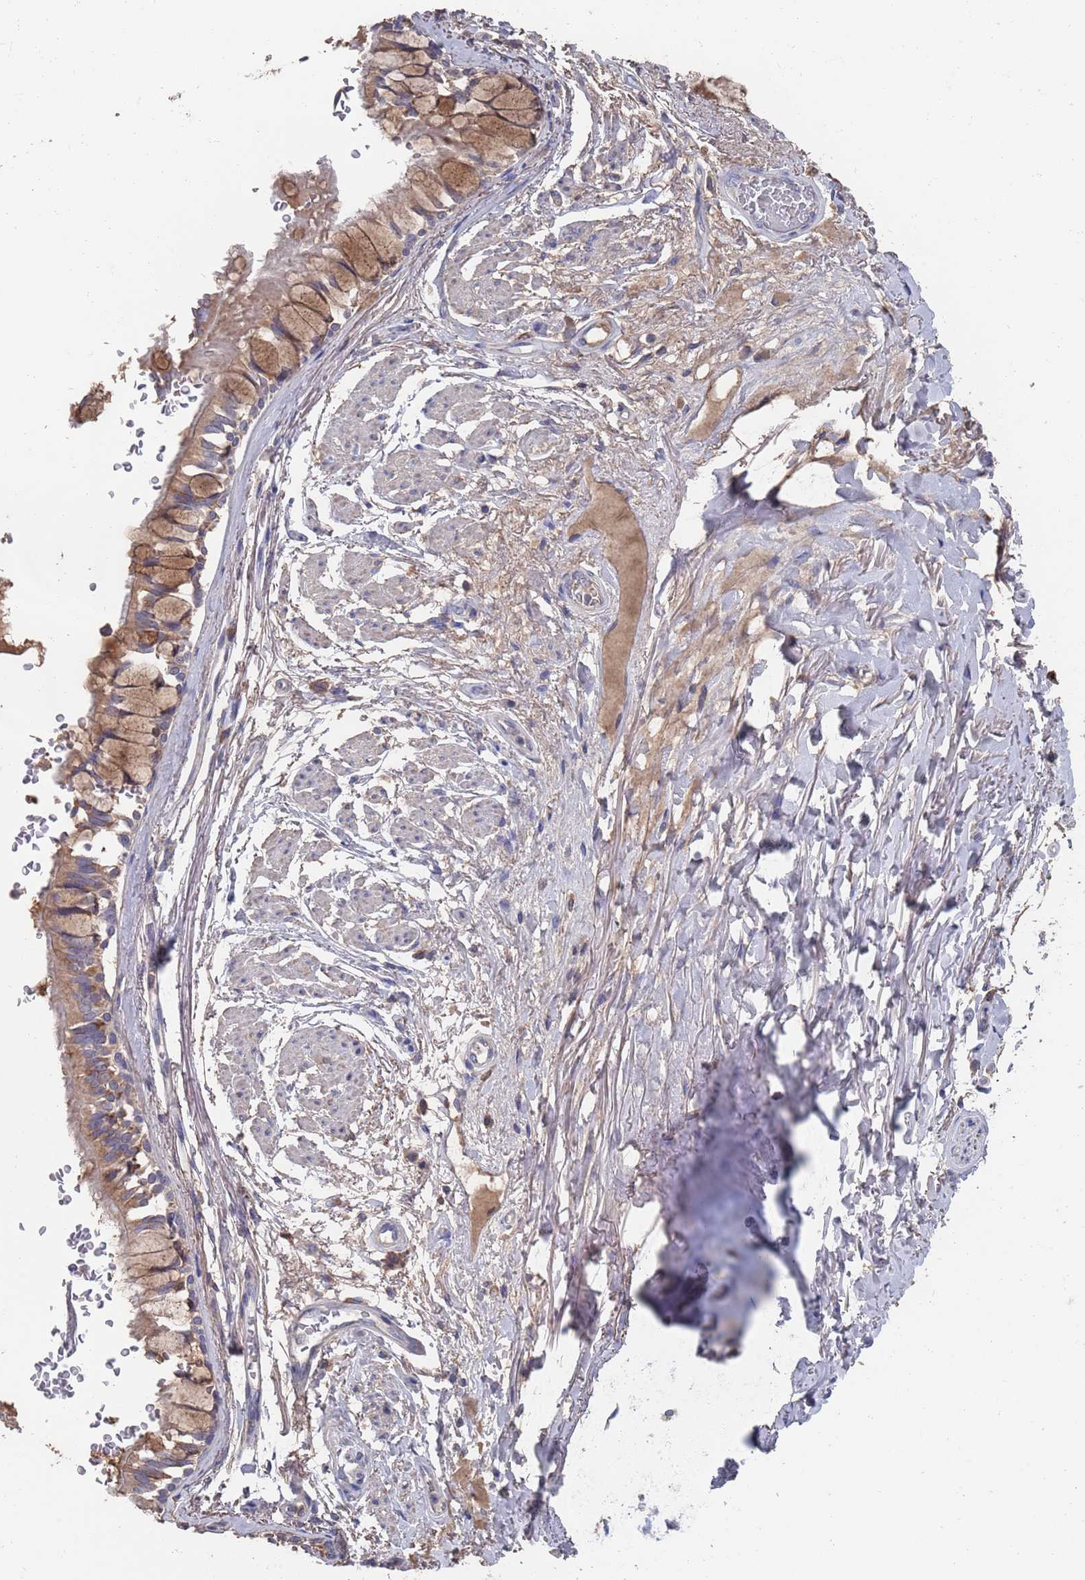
{"staining": {"intensity": "moderate", "quantity": ">75%", "location": "cytoplasmic/membranous"}, "tissue": "bronchus", "cell_type": "Respiratory epithelial cells", "image_type": "normal", "snomed": [{"axis": "morphology", "description": "Normal tissue, NOS"}, {"axis": "topography", "description": "Bronchus"}], "caption": "Respiratory epithelial cells reveal medium levels of moderate cytoplasmic/membranous positivity in about >75% of cells in benign bronchus. (DAB (3,3'-diaminobenzidine) IHC, brown staining for protein, blue staining for nuclei).", "gene": "BTBD18", "patient": {"sex": "male", "age": 70}}